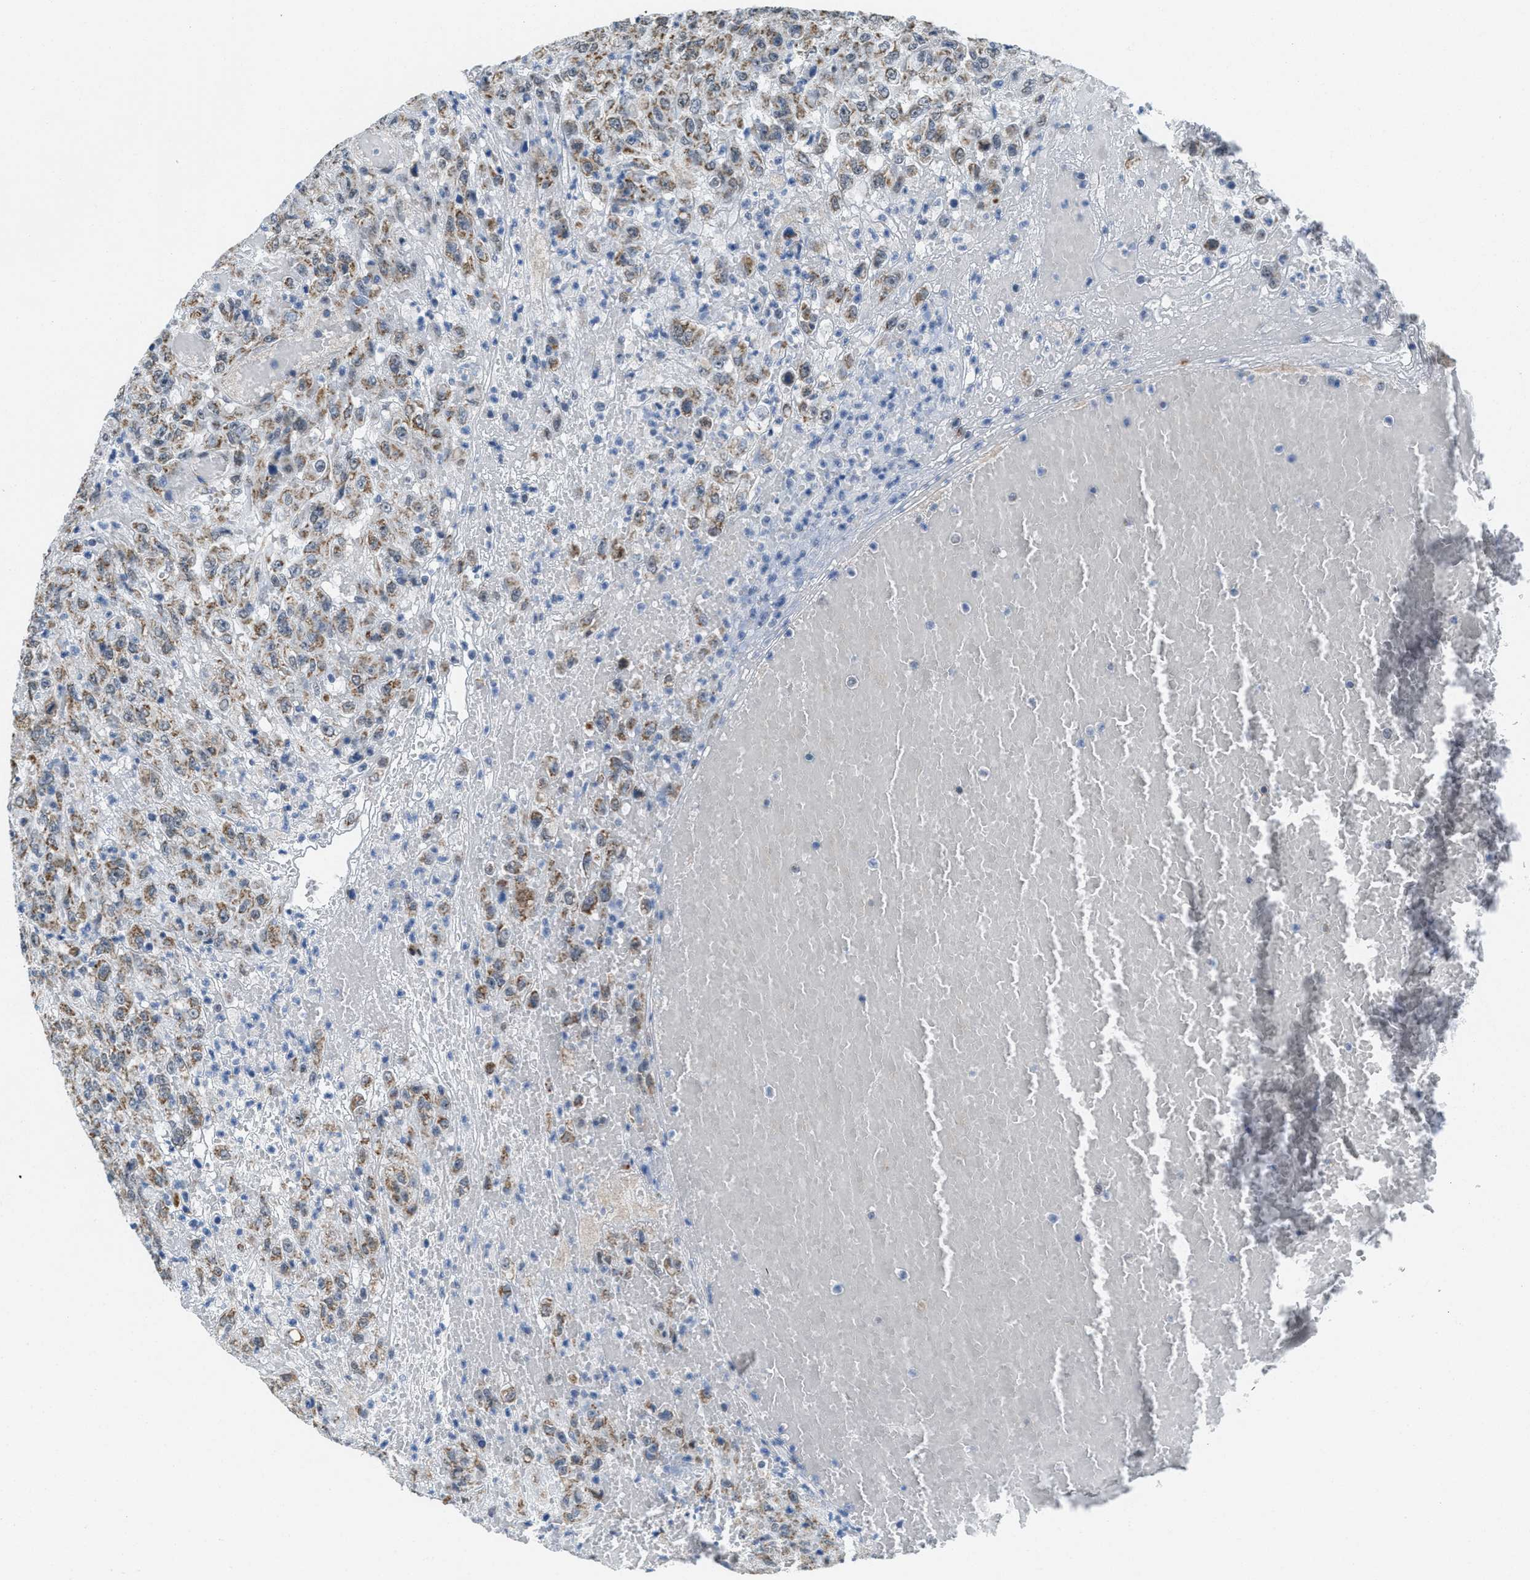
{"staining": {"intensity": "moderate", "quantity": "25%-75%", "location": "cytoplasmic/membranous"}, "tissue": "urothelial cancer", "cell_type": "Tumor cells", "image_type": "cancer", "snomed": [{"axis": "morphology", "description": "Urothelial carcinoma, High grade"}, {"axis": "topography", "description": "Urinary bladder"}], "caption": "Urothelial carcinoma (high-grade) tissue exhibits moderate cytoplasmic/membranous expression in about 25%-75% of tumor cells, visualized by immunohistochemistry. The protein of interest is stained brown, and the nuclei are stained in blue (DAB IHC with brightfield microscopy, high magnification).", "gene": "TOMM70", "patient": {"sex": "male", "age": 46}}